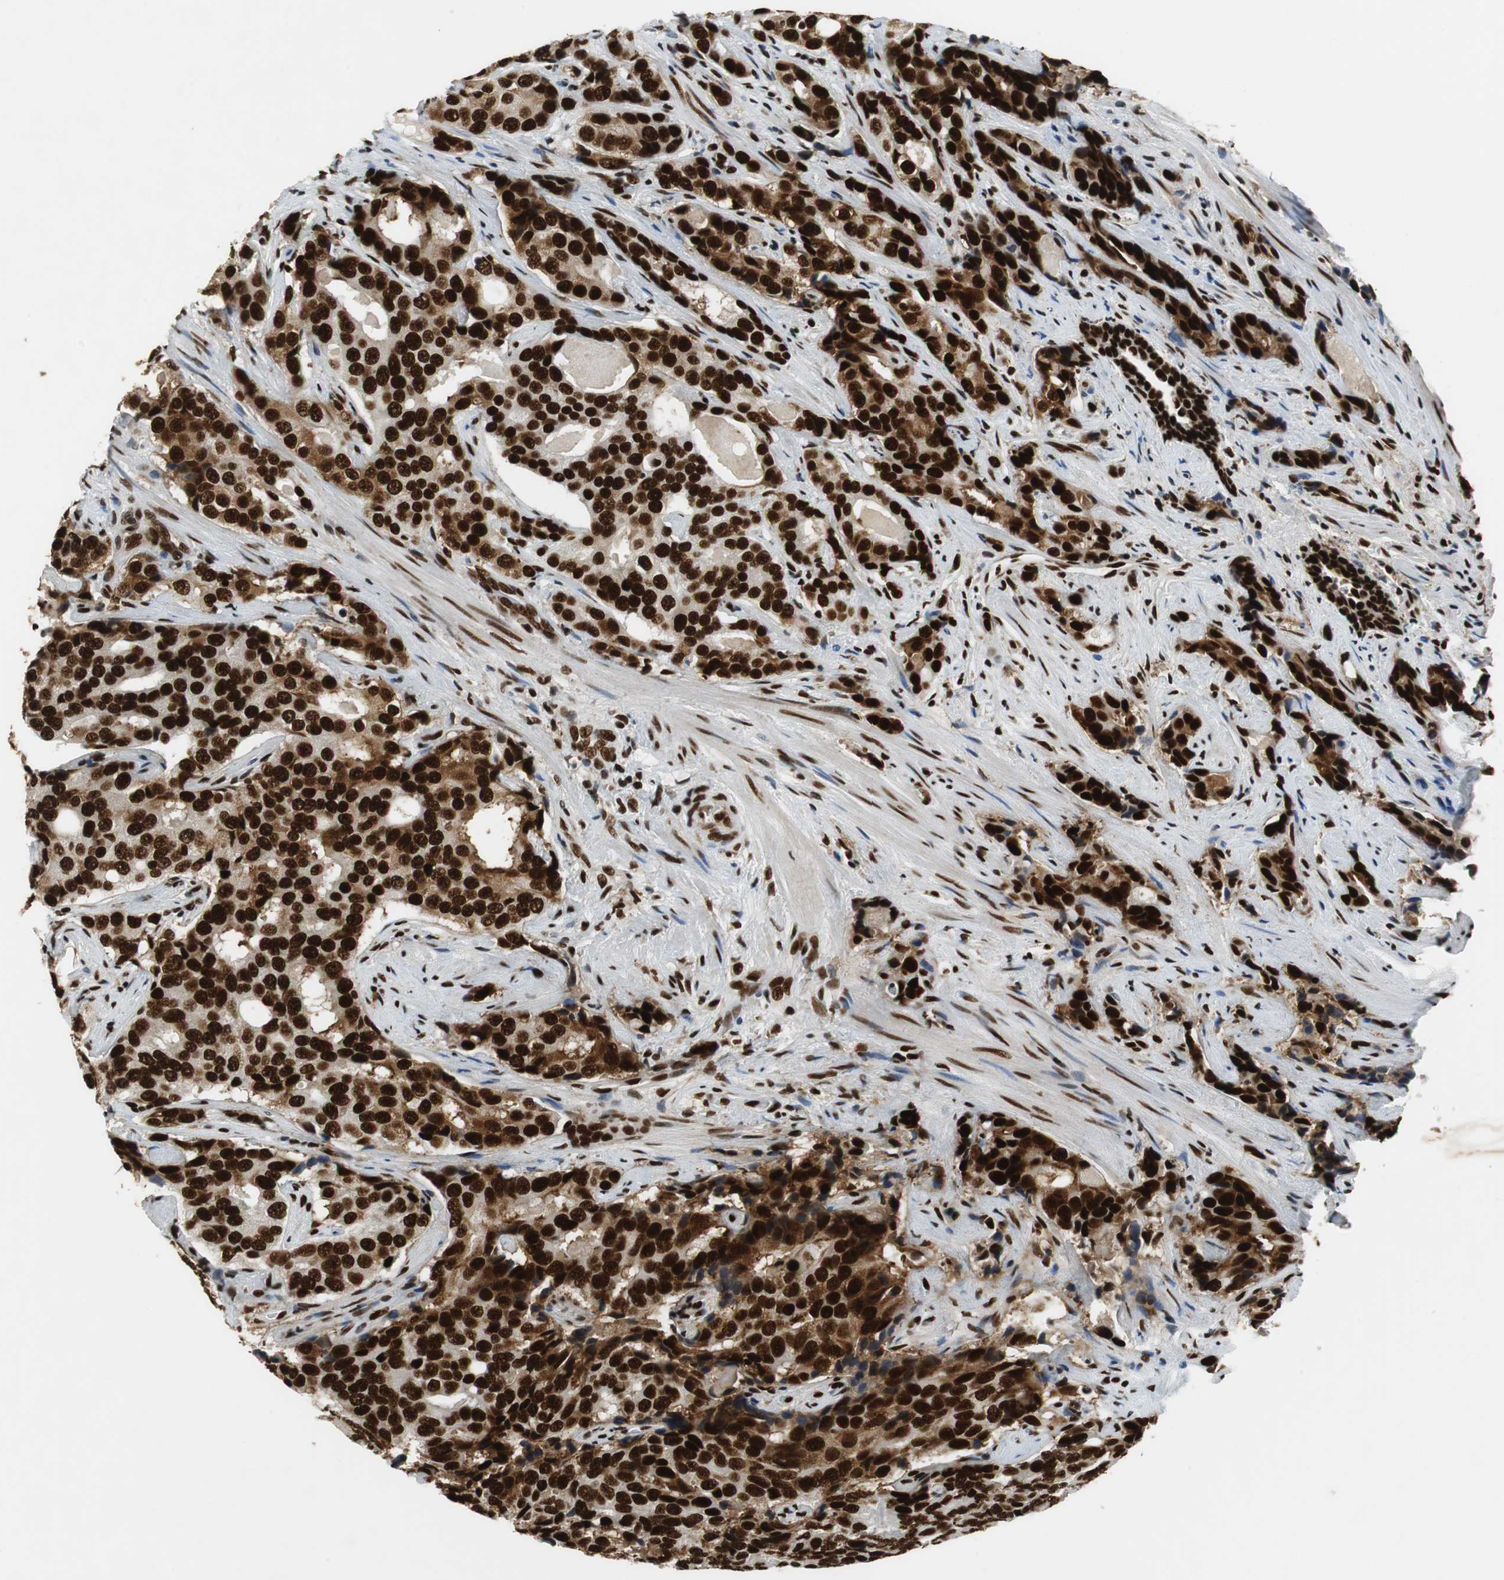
{"staining": {"intensity": "strong", "quantity": ">75%", "location": "cytoplasmic/membranous,nuclear"}, "tissue": "prostate cancer", "cell_type": "Tumor cells", "image_type": "cancer", "snomed": [{"axis": "morphology", "description": "Adenocarcinoma, High grade"}, {"axis": "topography", "description": "Prostate"}], "caption": "A photomicrograph showing strong cytoplasmic/membranous and nuclear staining in approximately >75% of tumor cells in adenocarcinoma (high-grade) (prostate), as visualized by brown immunohistochemical staining.", "gene": "PRKDC", "patient": {"sex": "male", "age": 58}}